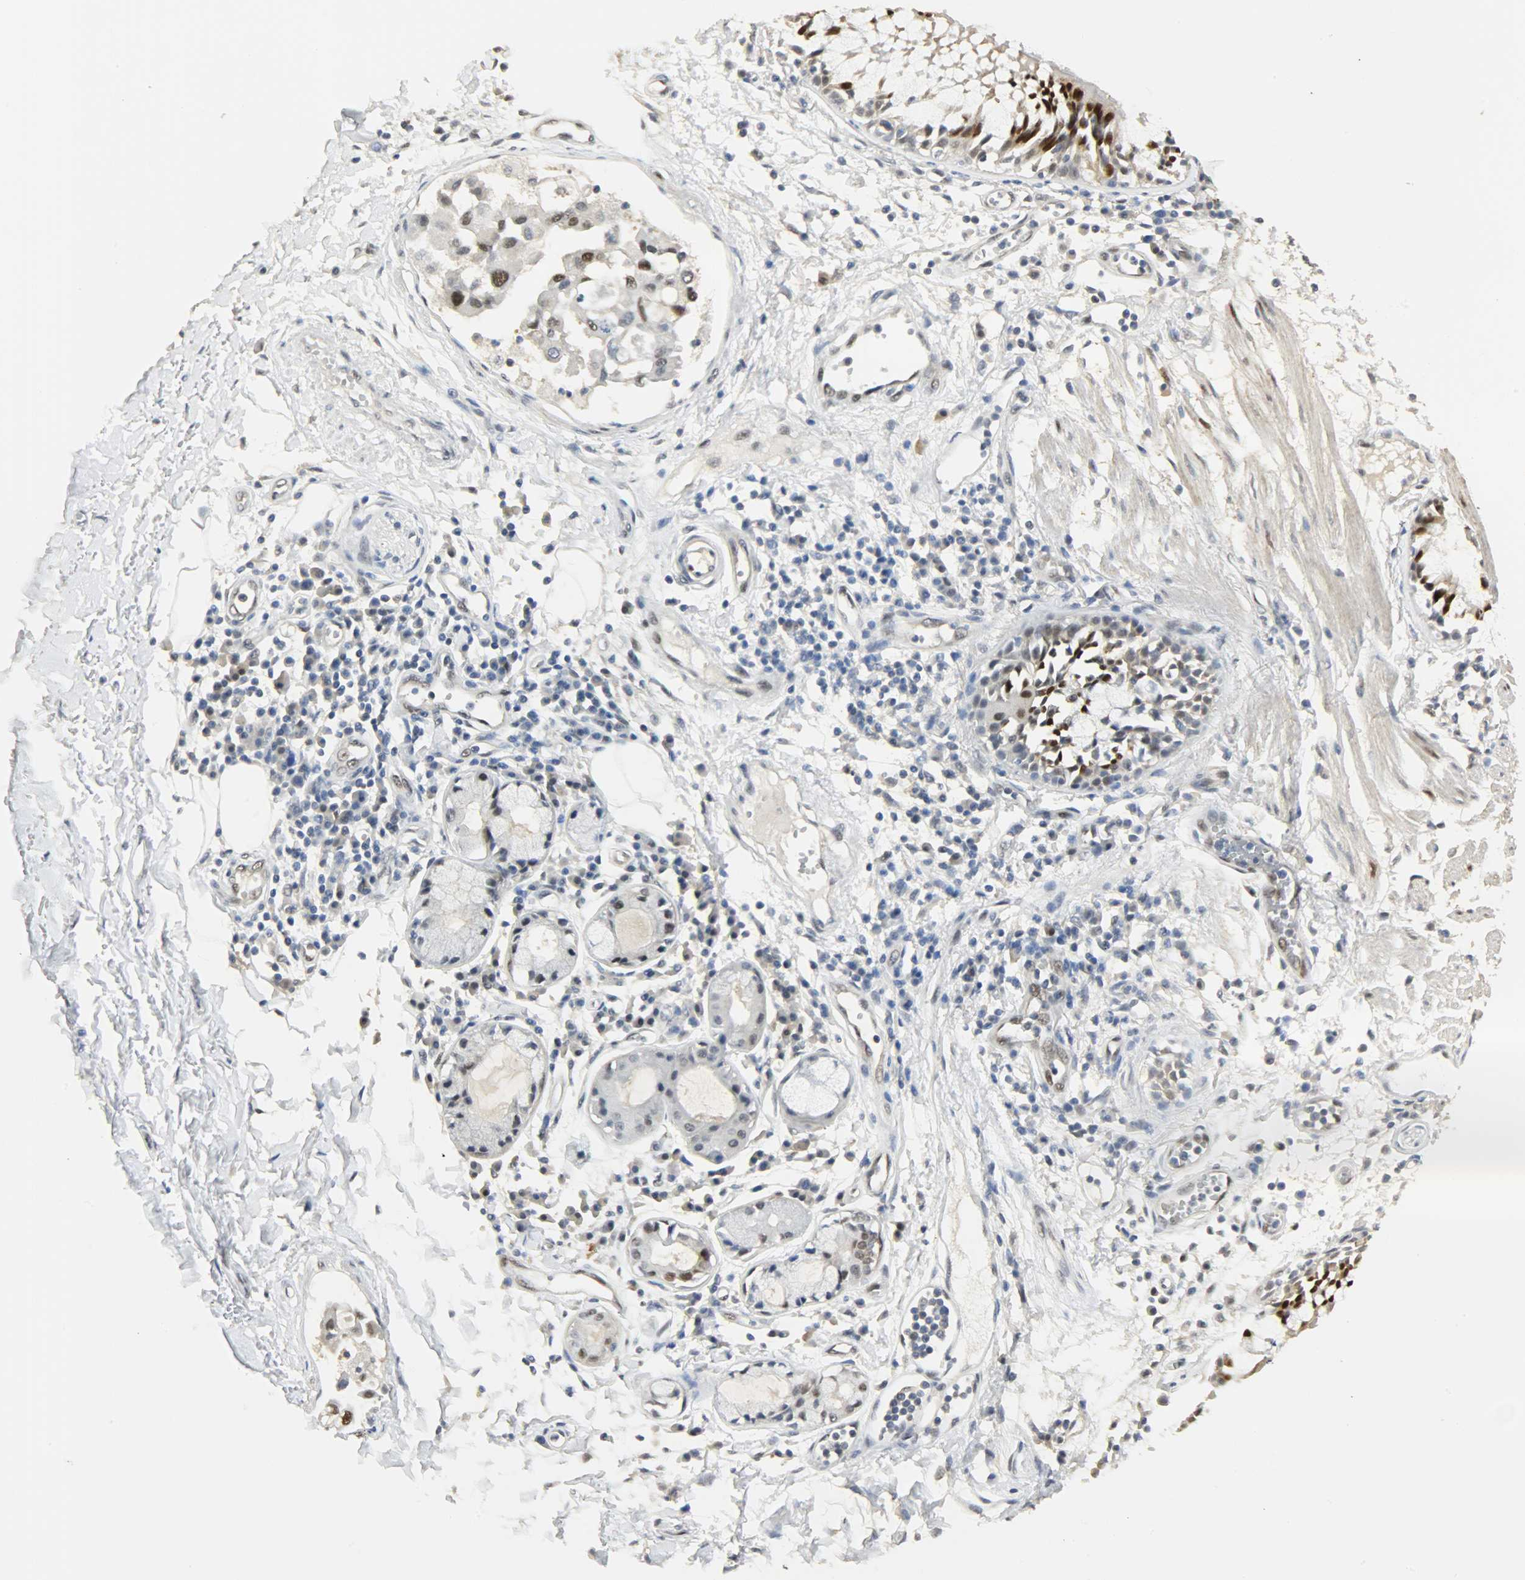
{"staining": {"intensity": "moderate", "quantity": ">75%", "location": "nuclear"}, "tissue": "adipose tissue", "cell_type": "Adipocytes", "image_type": "normal", "snomed": [{"axis": "morphology", "description": "Normal tissue, NOS"}, {"axis": "morphology", "description": "Adenocarcinoma, NOS"}, {"axis": "topography", "description": "Cartilage tissue"}, {"axis": "topography", "description": "Bronchus"}, {"axis": "topography", "description": "Lung"}], "caption": "Immunohistochemistry (IHC) (DAB (3,3'-diaminobenzidine)) staining of unremarkable adipose tissue shows moderate nuclear protein staining in approximately >75% of adipocytes.", "gene": "NPEPL1", "patient": {"sex": "female", "age": 67}}